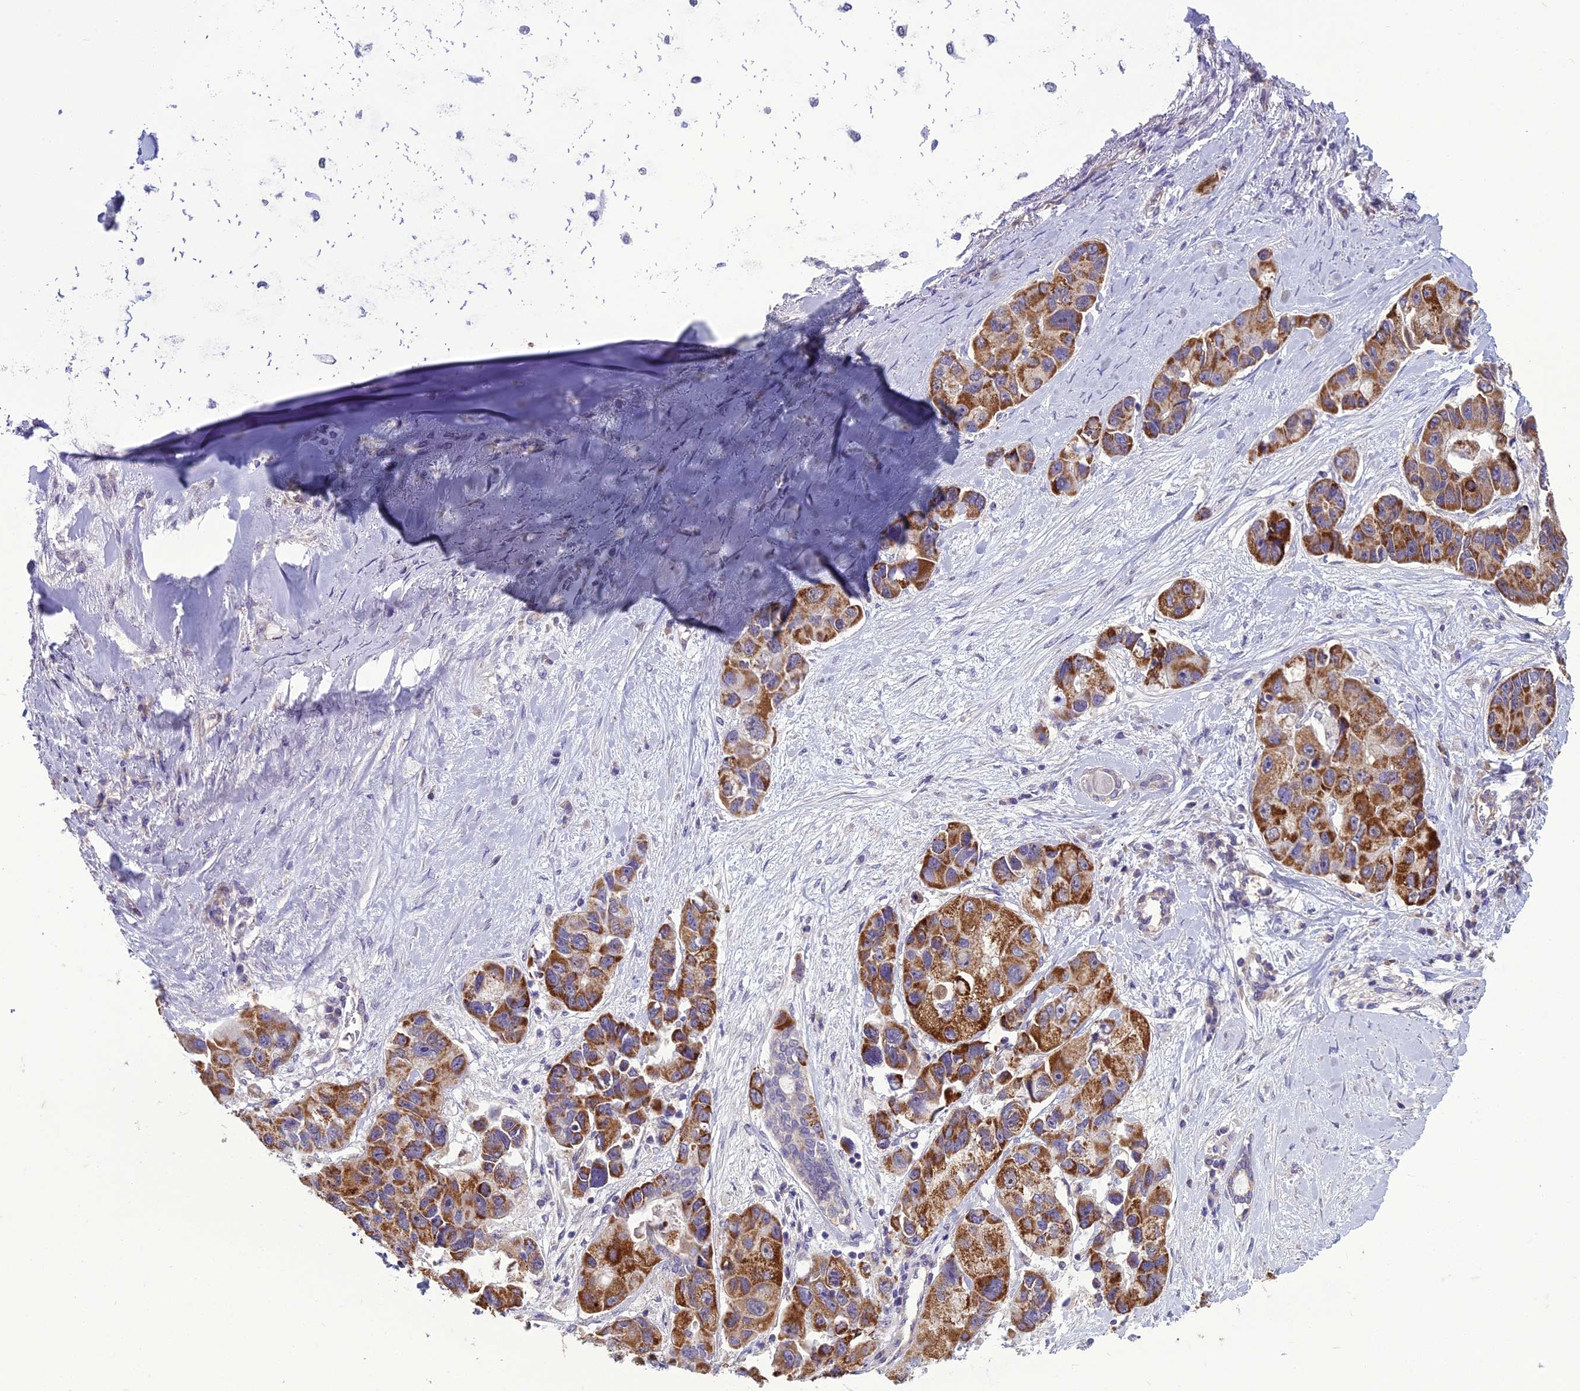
{"staining": {"intensity": "strong", "quantity": "25%-75%", "location": "cytoplasmic/membranous"}, "tissue": "lung cancer", "cell_type": "Tumor cells", "image_type": "cancer", "snomed": [{"axis": "morphology", "description": "Adenocarcinoma, NOS"}, {"axis": "topography", "description": "Lung"}], "caption": "Immunohistochemistry (IHC) of lung cancer (adenocarcinoma) shows high levels of strong cytoplasmic/membranous positivity in about 25%-75% of tumor cells. Immunohistochemistry (IHC) stains the protein in brown and the nuclei are stained blue.", "gene": "DUS2", "patient": {"sex": "female", "age": 54}}